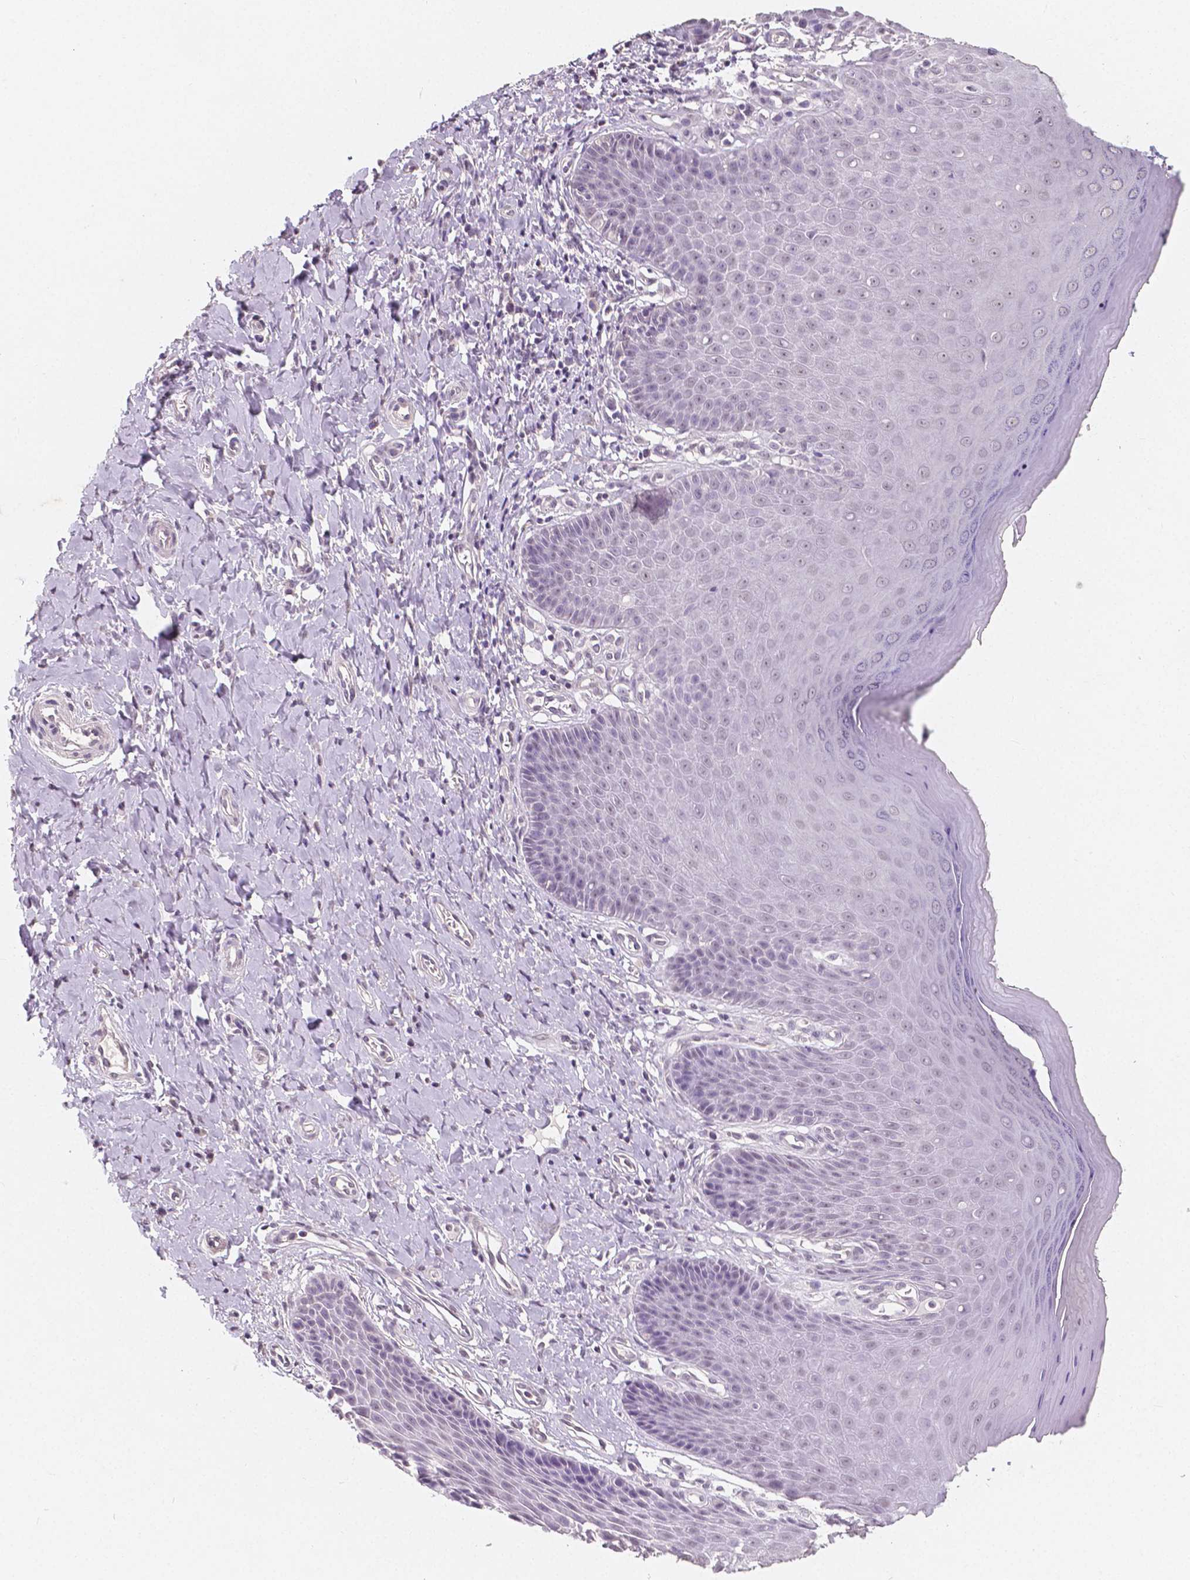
{"staining": {"intensity": "negative", "quantity": "none", "location": "none"}, "tissue": "vagina", "cell_type": "Squamous epithelial cells", "image_type": "normal", "snomed": [{"axis": "morphology", "description": "Normal tissue, NOS"}, {"axis": "topography", "description": "Vagina"}], "caption": "DAB immunohistochemical staining of normal human vagina shows no significant expression in squamous epithelial cells. The staining is performed using DAB brown chromogen with nuclei counter-stained in using hematoxylin.", "gene": "NOLC1", "patient": {"sex": "female", "age": 83}}